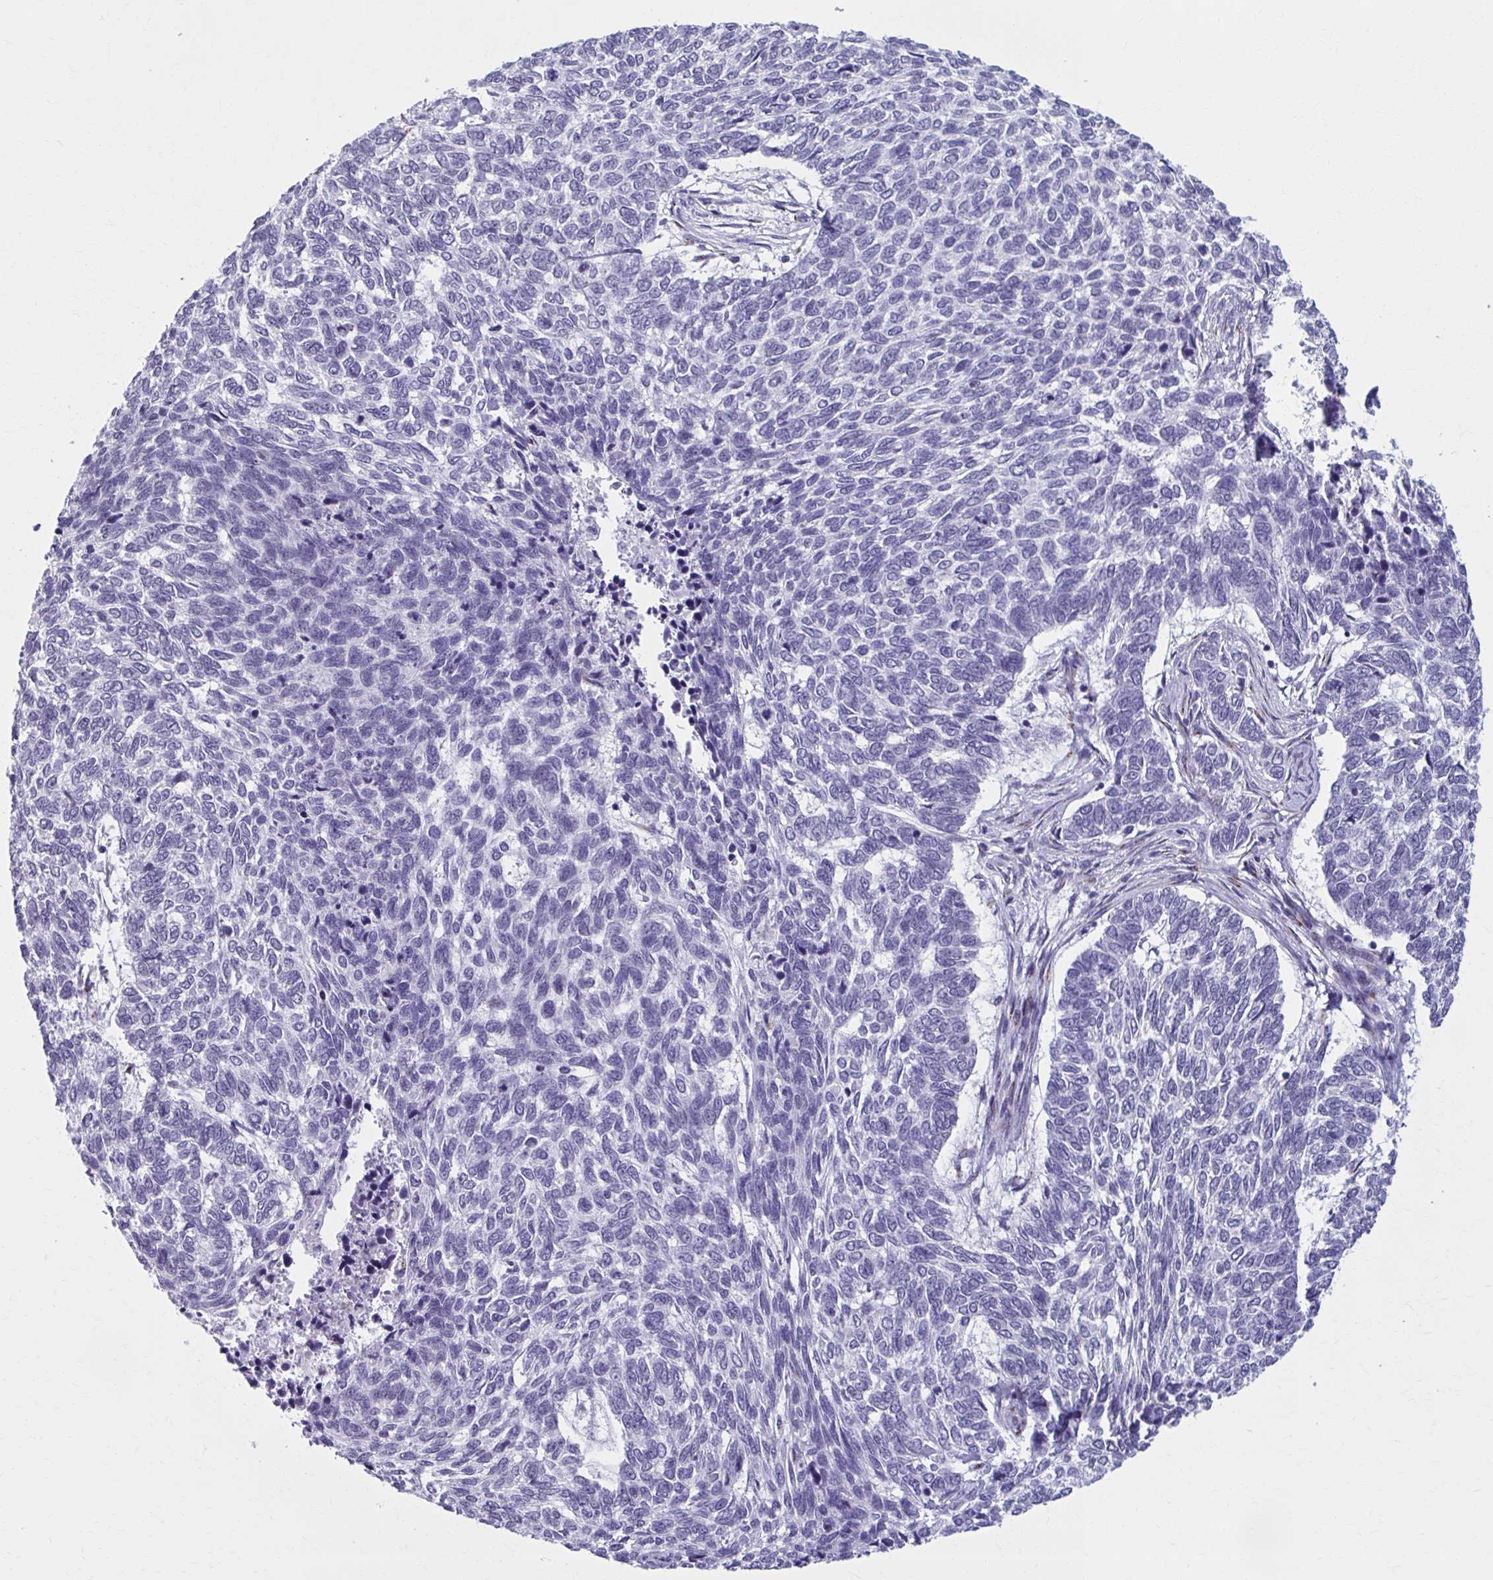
{"staining": {"intensity": "negative", "quantity": "none", "location": "none"}, "tissue": "skin cancer", "cell_type": "Tumor cells", "image_type": "cancer", "snomed": [{"axis": "morphology", "description": "Basal cell carcinoma"}, {"axis": "topography", "description": "Skin"}], "caption": "Protein analysis of skin basal cell carcinoma demonstrates no significant staining in tumor cells. (Brightfield microscopy of DAB immunohistochemistry (IHC) at high magnification).", "gene": "ZNF682", "patient": {"sex": "female", "age": 65}}